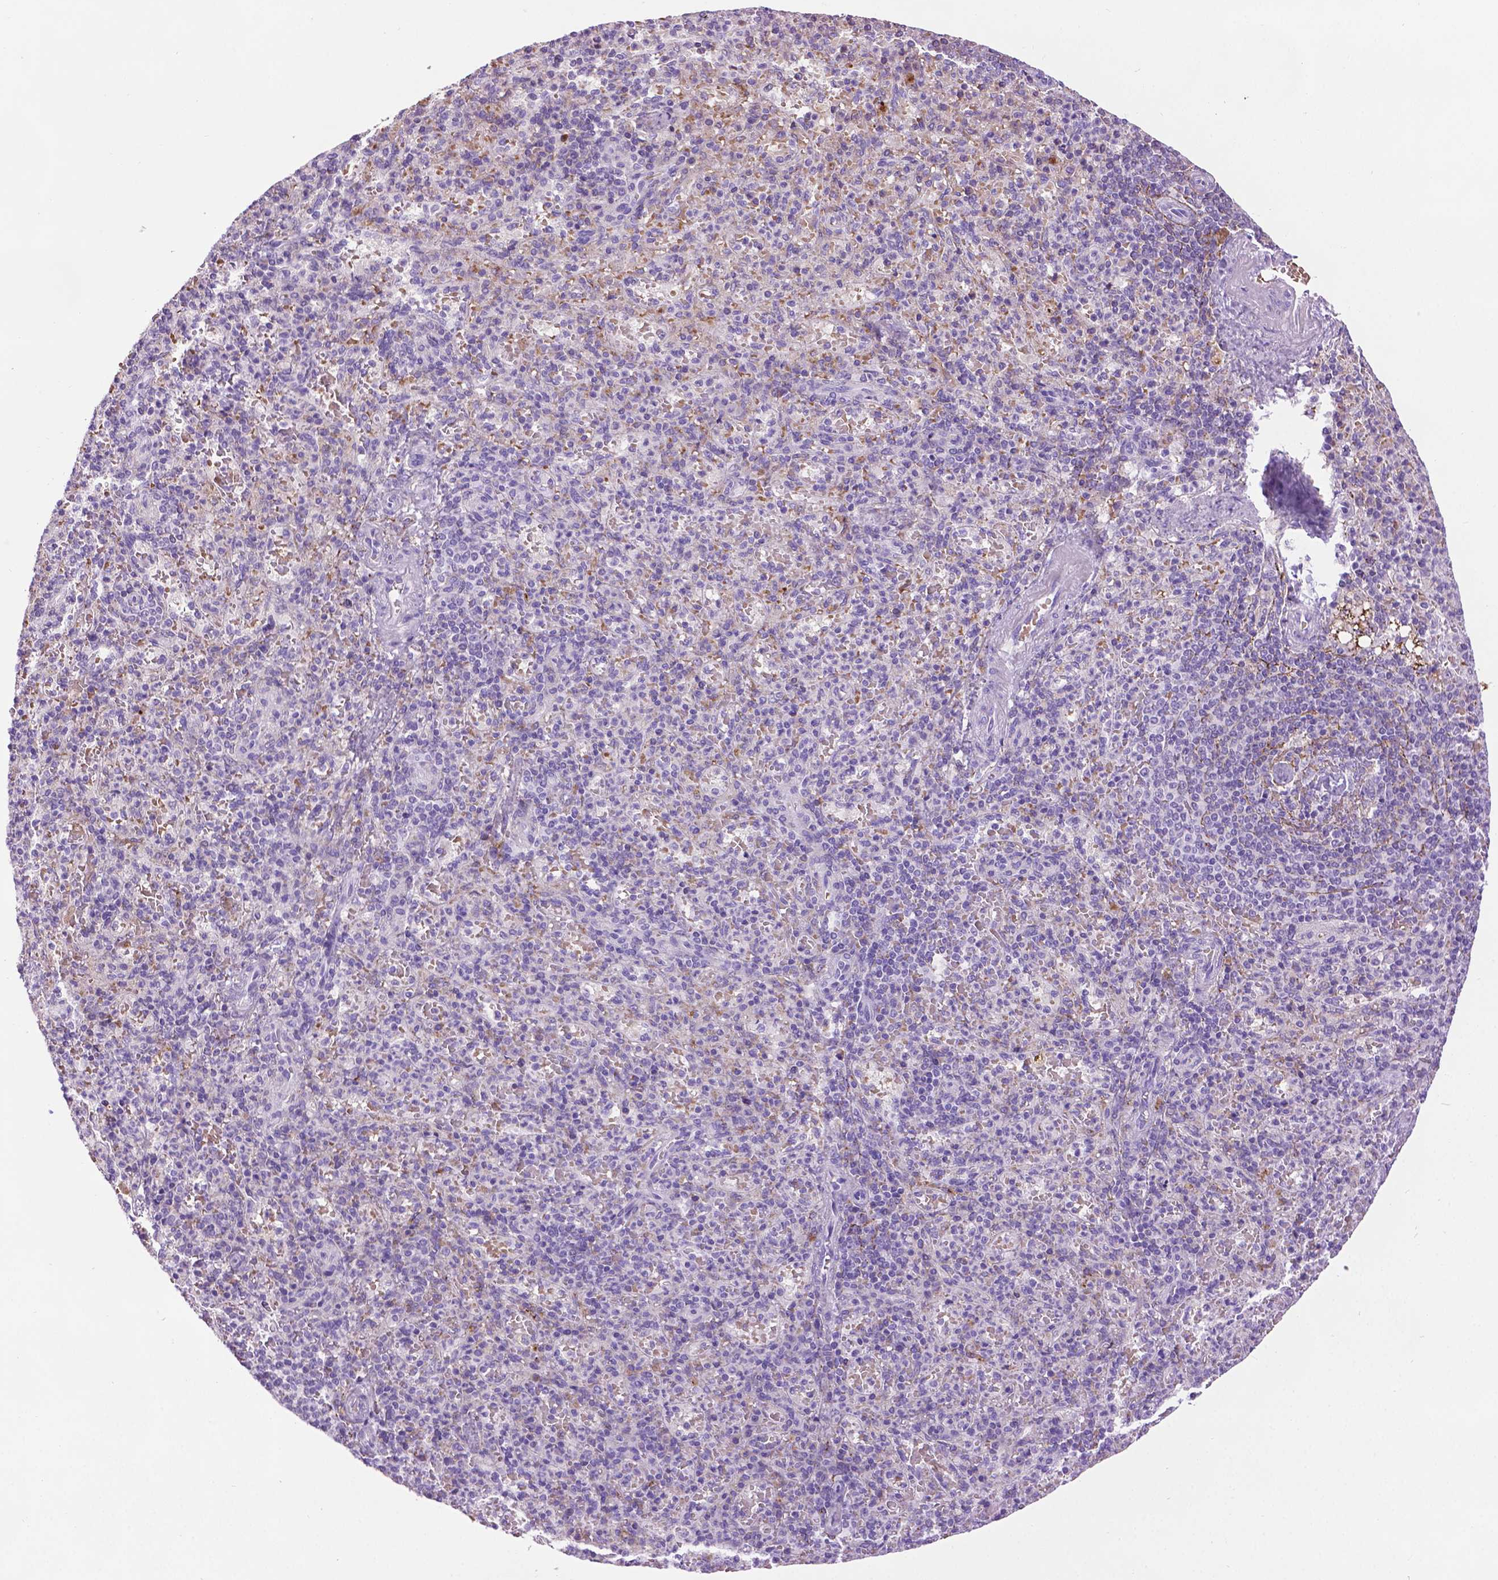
{"staining": {"intensity": "negative", "quantity": "none", "location": "none"}, "tissue": "spleen", "cell_type": "Cells in red pulp", "image_type": "normal", "snomed": [{"axis": "morphology", "description": "Normal tissue, NOS"}, {"axis": "topography", "description": "Spleen"}], "caption": "This is a photomicrograph of immunohistochemistry staining of unremarkable spleen, which shows no staining in cells in red pulp.", "gene": "TMEM132E", "patient": {"sex": "female", "age": 74}}